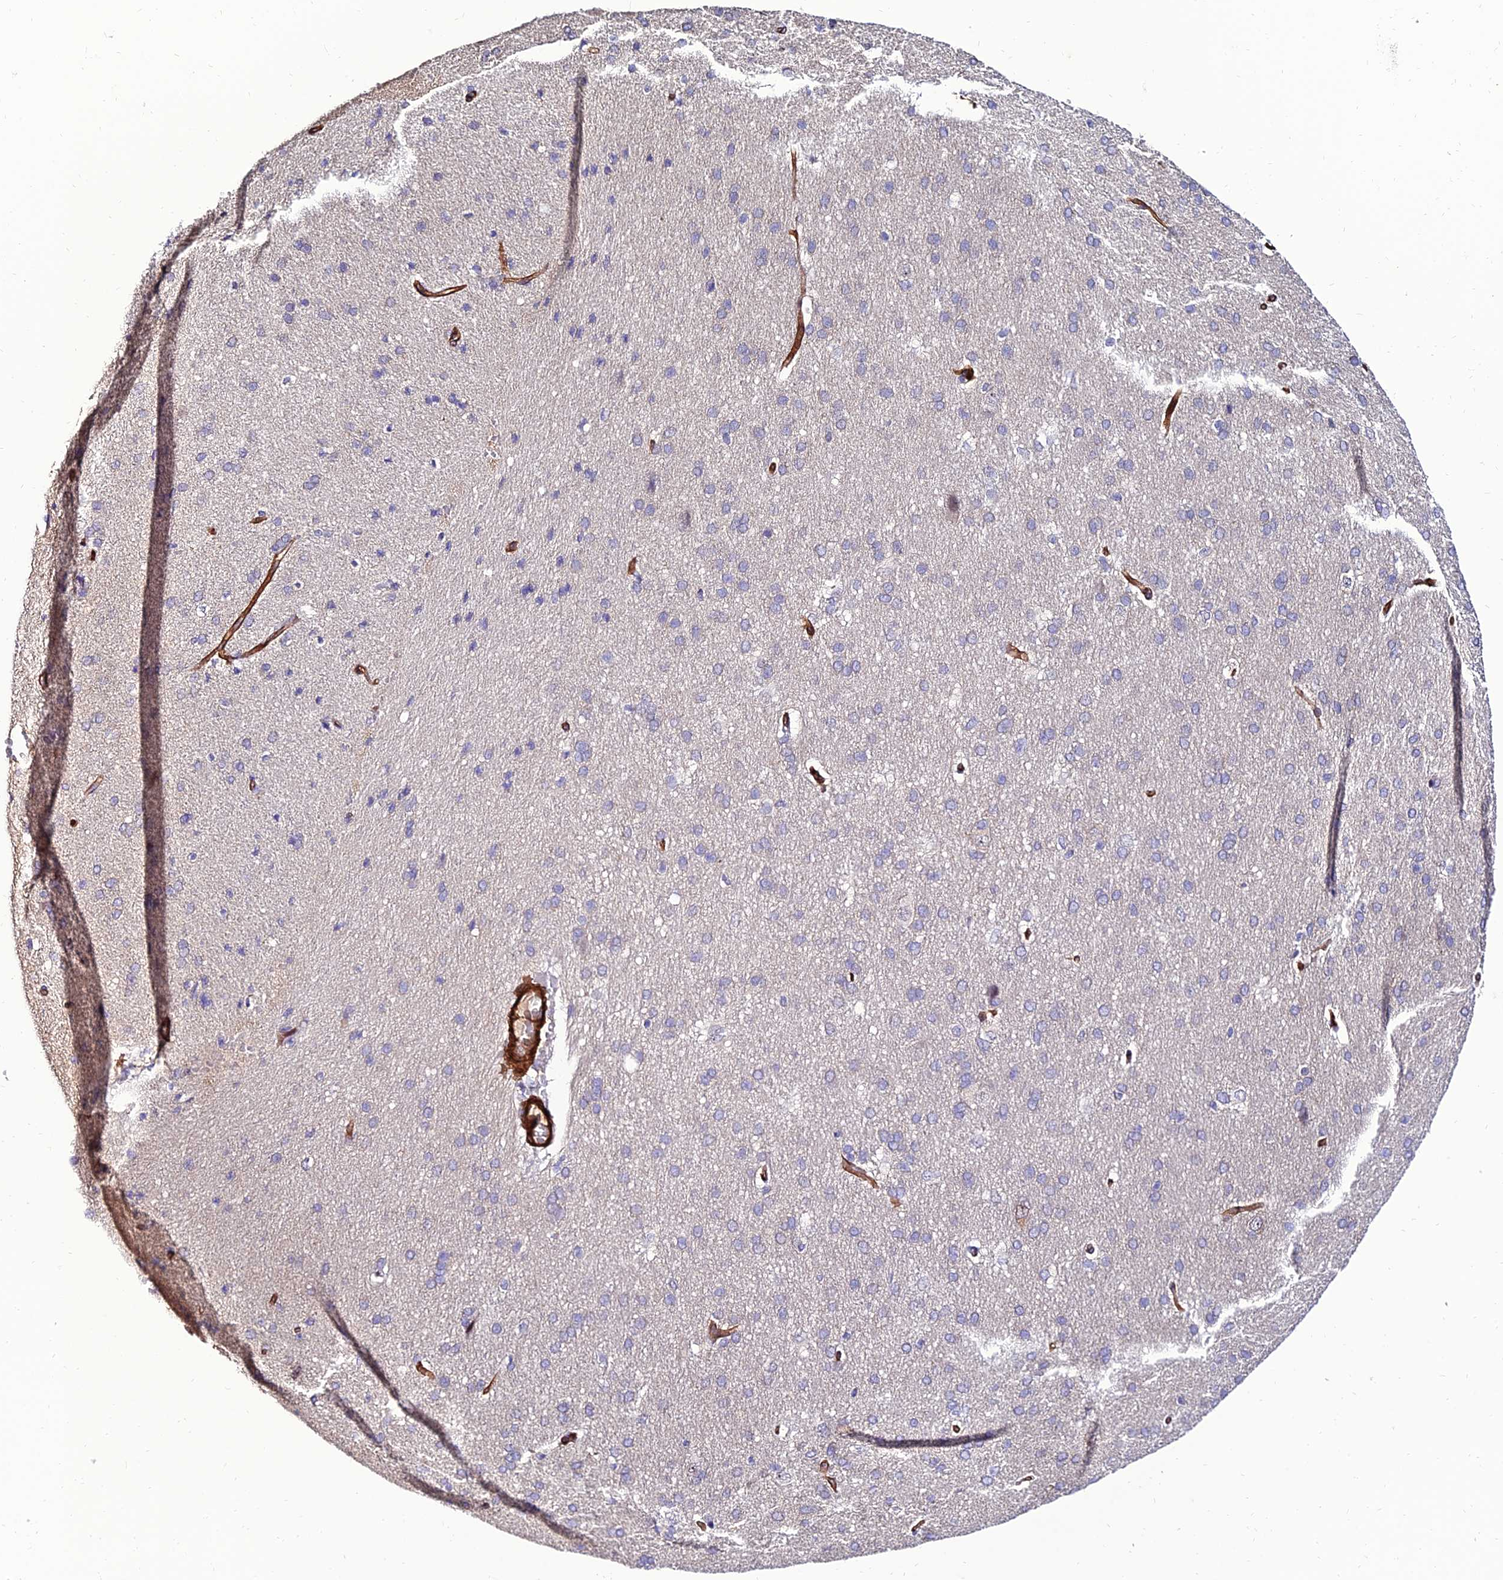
{"staining": {"intensity": "moderate", "quantity": "25%-75%", "location": "cytoplasmic/membranous"}, "tissue": "cerebral cortex", "cell_type": "Endothelial cells", "image_type": "normal", "snomed": [{"axis": "morphology", "description": "Normal tissue, NOS"}, {"axis": "topography", "description": "Cerebral cortex"}], "caption": "Immunohistochemistry (IHC) (DAB (3,3'-diaminobenzidine)) staining of unremarkable human cerebral cortex demonstrates moderate cytoplasmic/membranous protein staining in about 25%-75% of endothelial cells. (DAB (3,3'-diaminobenzidine) IHC, brown staining for protein, blue staining for nuclei).", "gene": "ALDH3B2", "patient": {"sex": "male", "age": 62}}